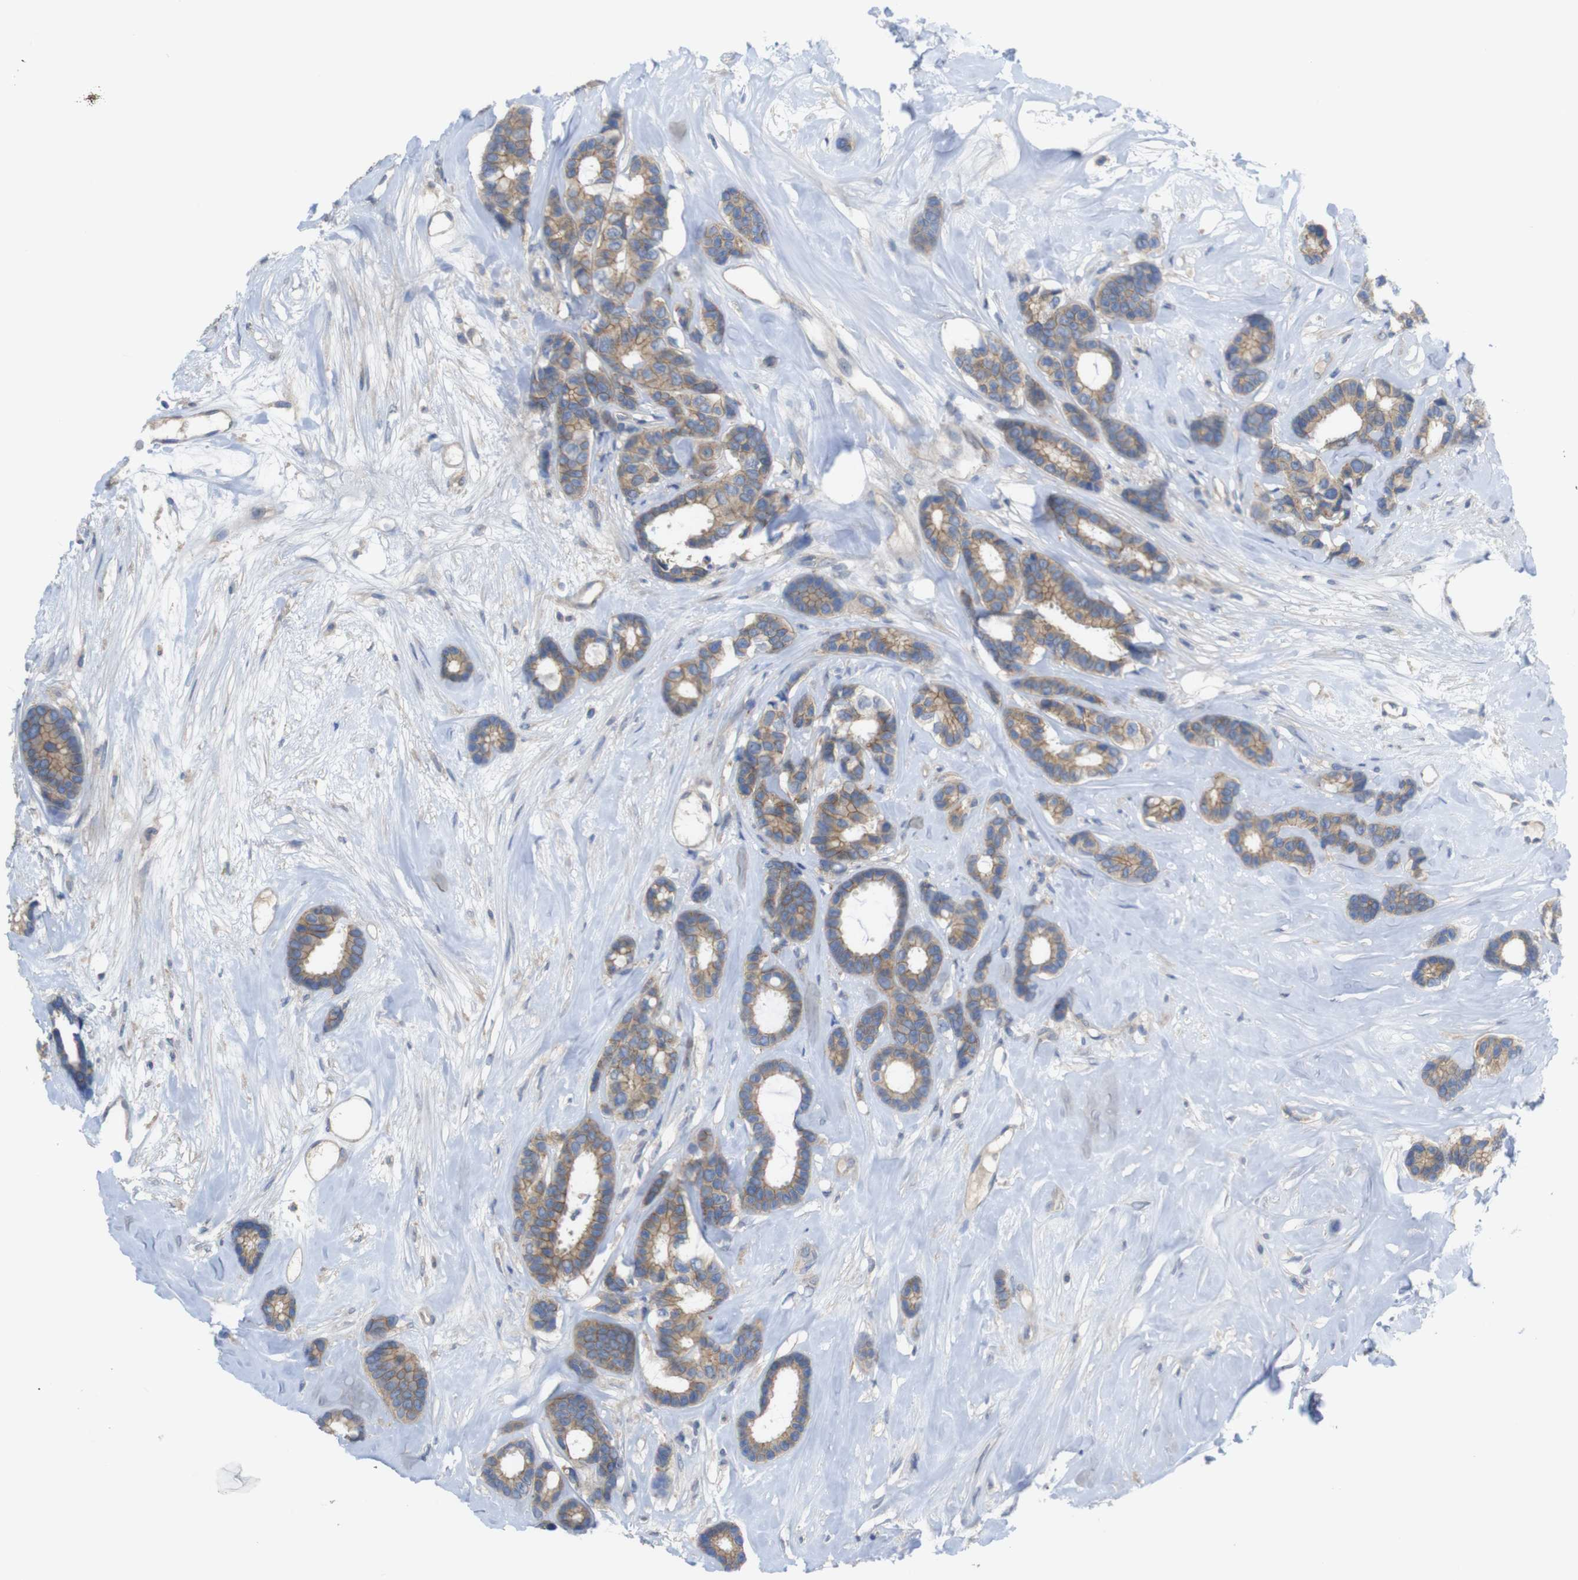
{"staining": {"intensity": "moderate", "quantity": ">75%", "location": "cytoplasmic/membranous"}, "tissue": "breast cancer", "cell_type": "Tumor cells", "image_type": "cancer", "snomed": [{"axis": "morphology", "description": "Duct carcinoma"}, {"axis": "topography", "description": "Breast"}], "caption": "Immunohistochemistry (IHC) (DAB) staining of breast cancer demonstrates moderate cytoplasmic/membranous protein expression in about >75% of tumor cells.", "gene": "KIDINS220", "patient": {"sex": "female", "age": 87}}